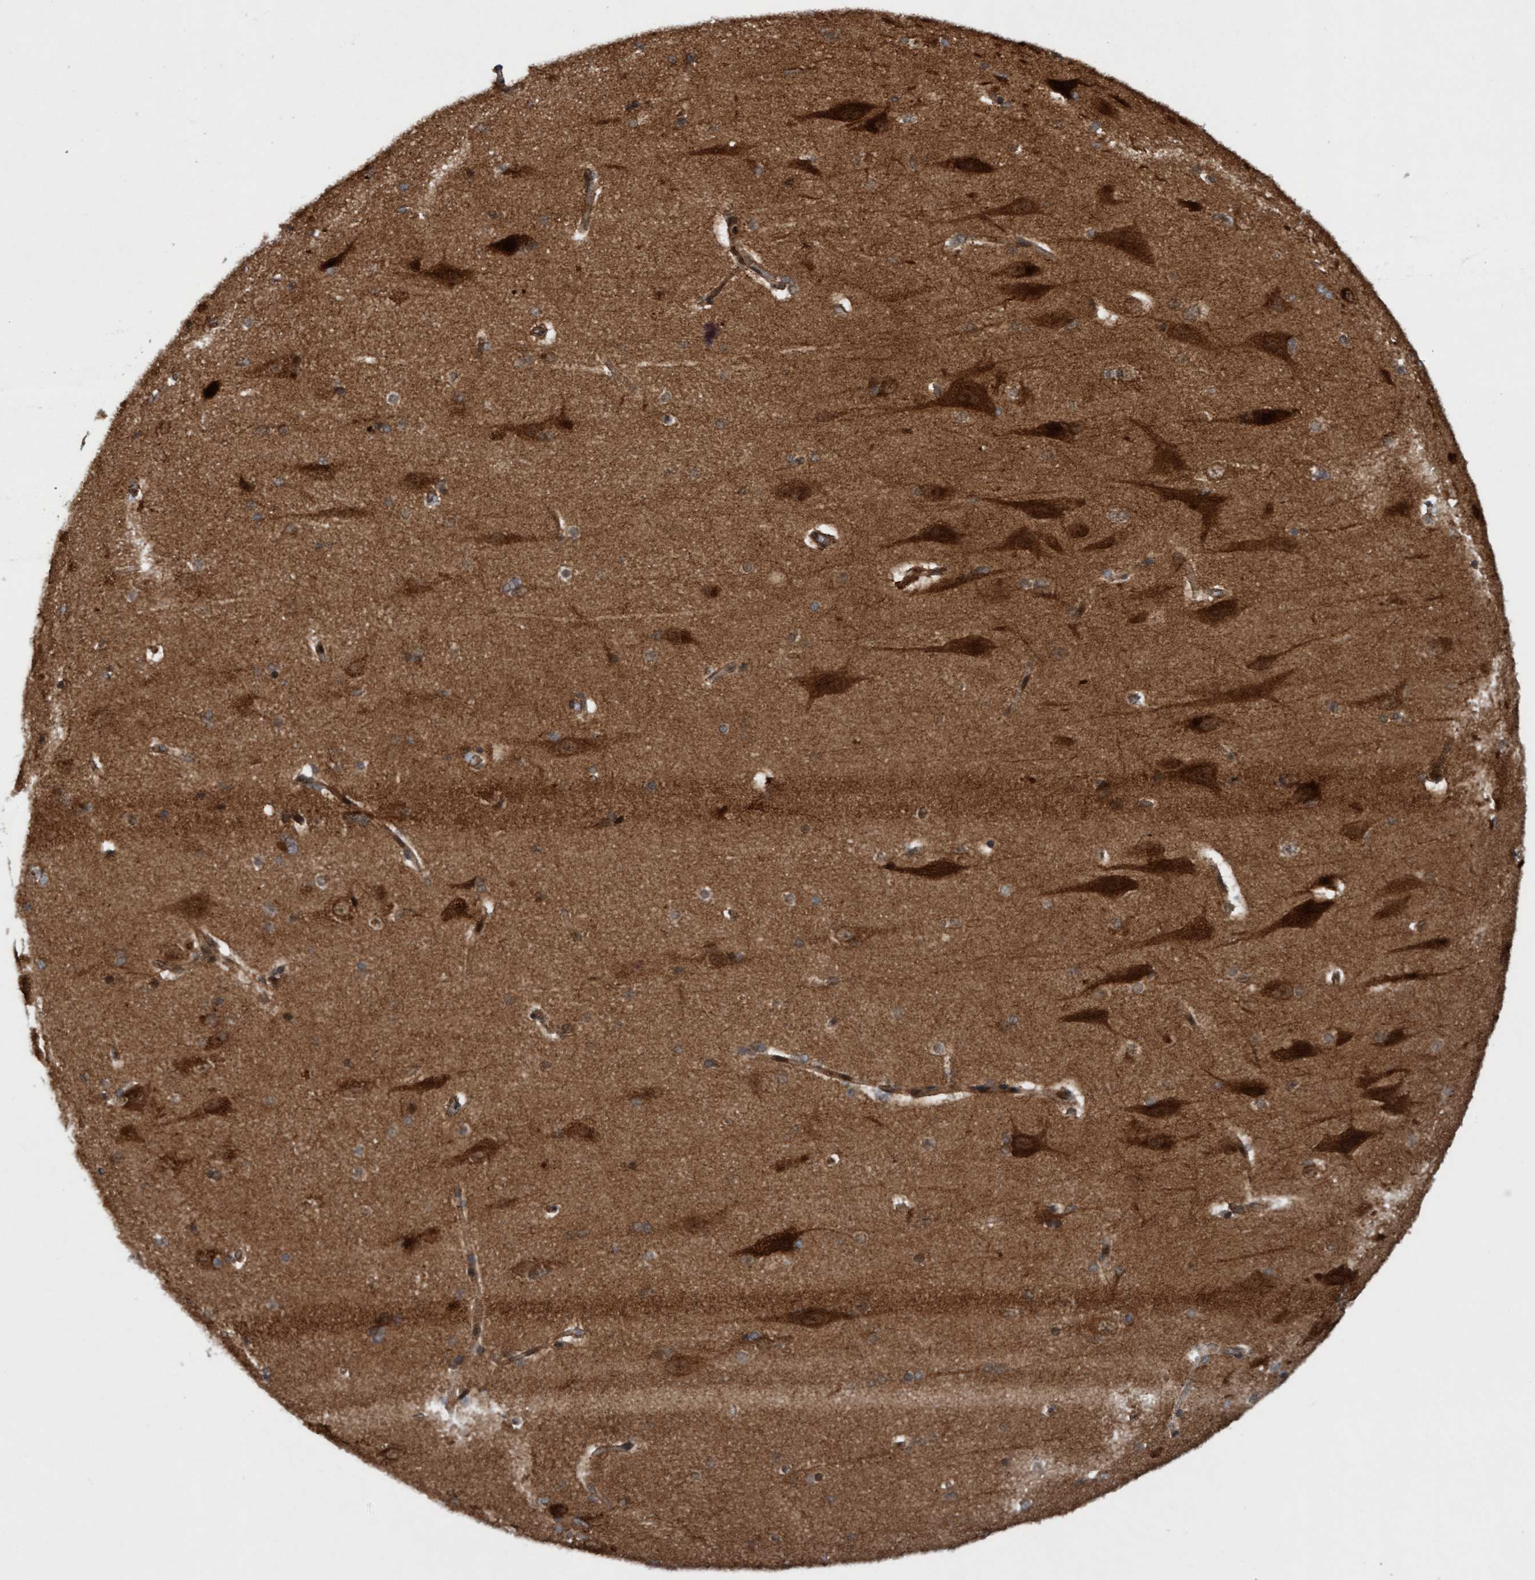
{"staining": {"intensity": "moderate", "quantity": ">75%", "location": "cytoplasmic/membranous,nuclear"}, "tissue": "cerebral cortex", "cell_type": "Endothelial cells", "image_type": "normal", "snomed": [{"axis": "morphology", "description": "Normal tissue, NOS"}, {"axis": "topography", "description": "Cerebral cortex"}, {"axis": "topography", "description": "Hippocampus"}], "caption": "IHC (DAB (3,3'-diaminobenzidine)) staining of benign cerebral cortex shows moderate cytoplasmic/membranous,nuclear protein positivity in about >75% of endothelial cells. The staining was performed using DAB (3,3'-diaminobenzidine), with brown indicating positive protein expression. Nuclei are stained blue with hematoxylin.", "gene": "ITFG1", "patient": {"sex": "female", "age": 19}}